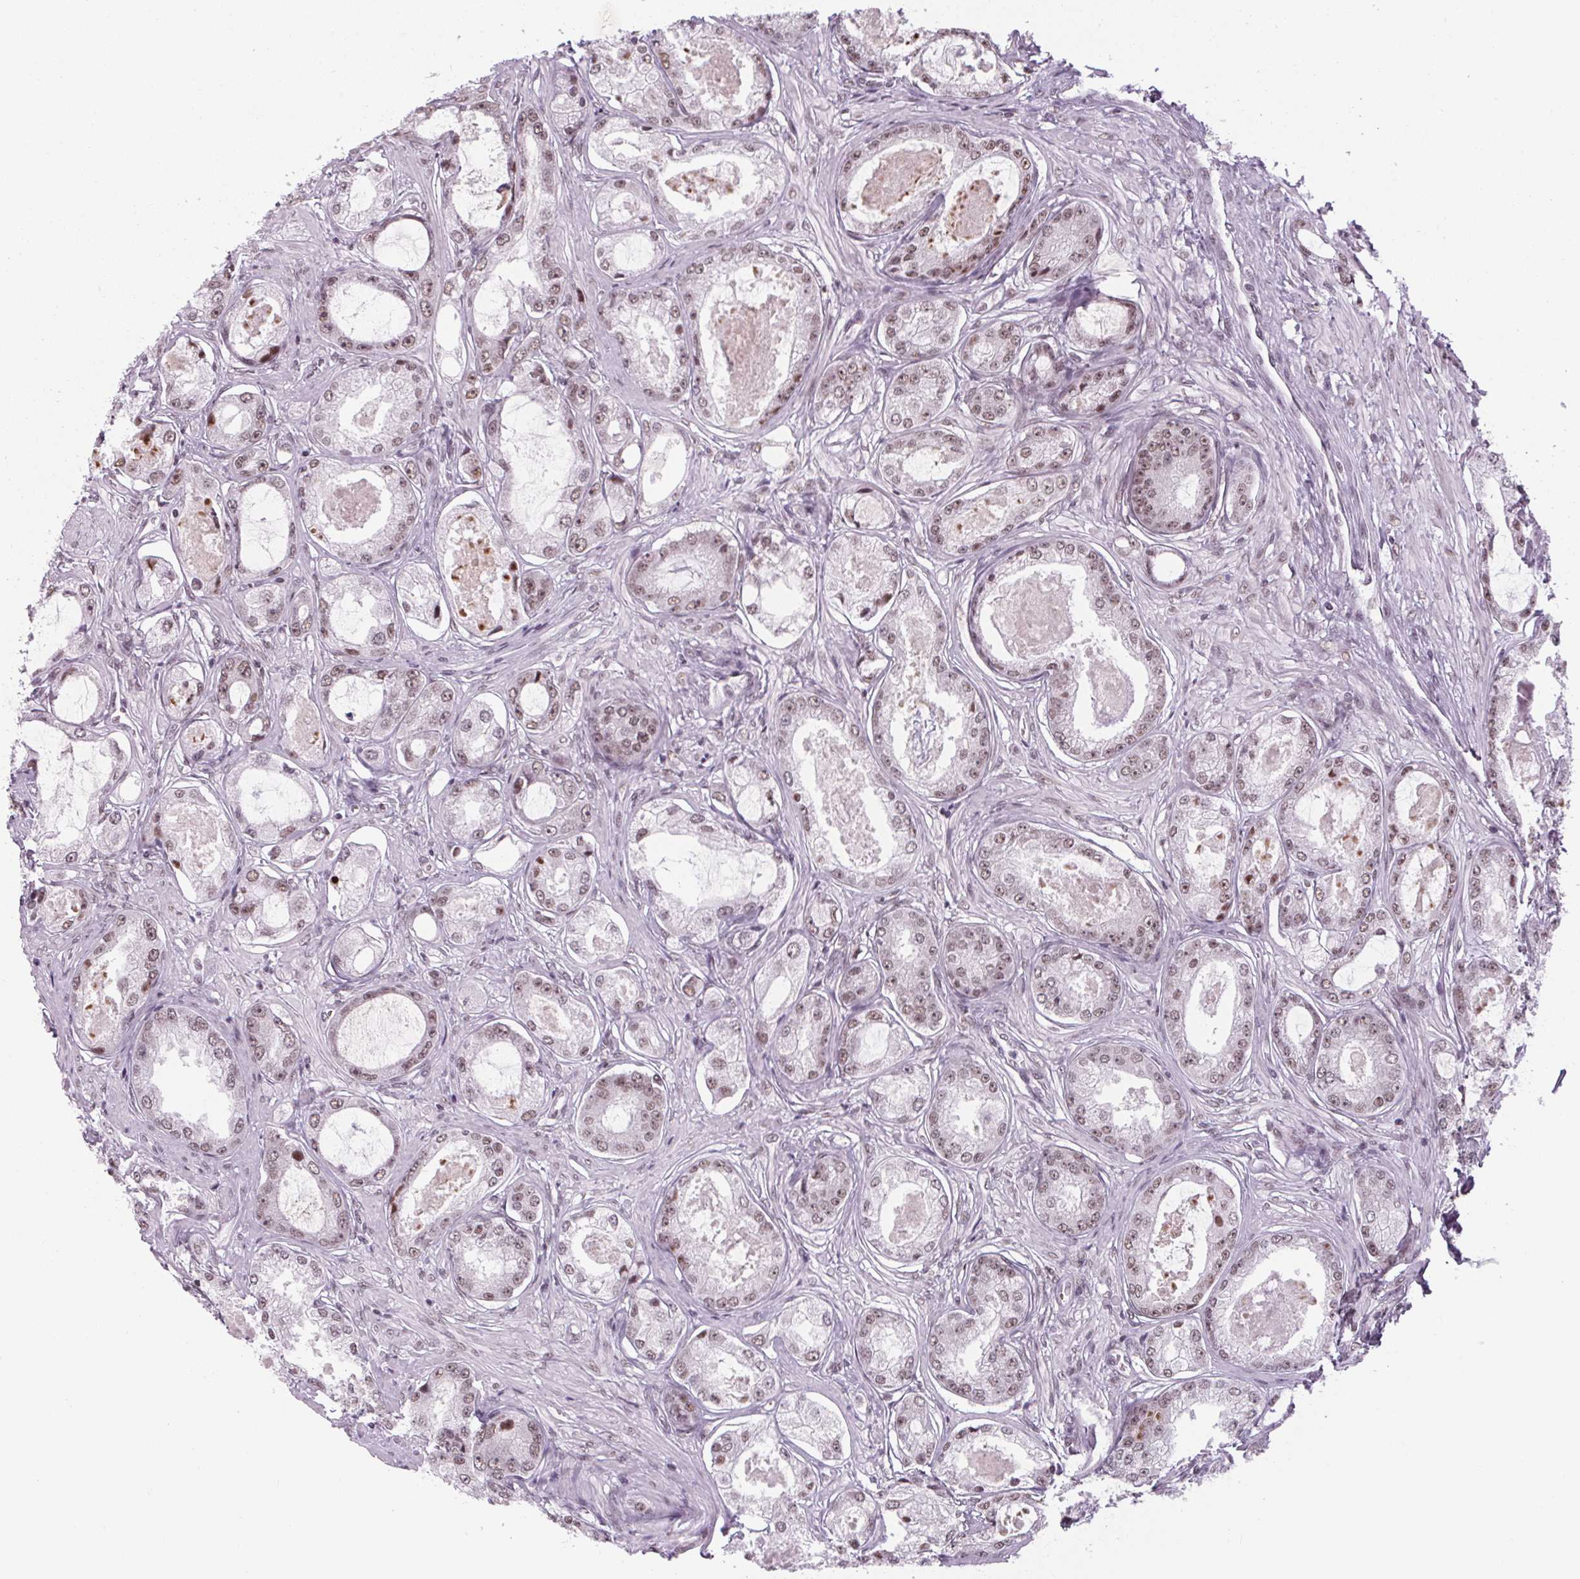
{"staining": {"intensity": "weak", "quantity": ">75%", "location": "nuclear"}, "tissue": "prostate cancer", "cell_type": "Tumor cells", "image_type": "cancer", "snomed": [{"axis": "morphology", "description": "Adenocarcinoma, Low grade"}, {"axis": "topography", "description": "Prostate"}], "caption": "Protein expression analysis of prostate cancer (low-grade adenocarcinoma) displays weak nuclear staining in about >75% of tumor cells. (Stains: DAB in brown, nuclei in blue, Microscopy: brightfield microscopy at high magnification).", "gene": "SRSF7", "patient": {"sex": "male", "age": 68}}